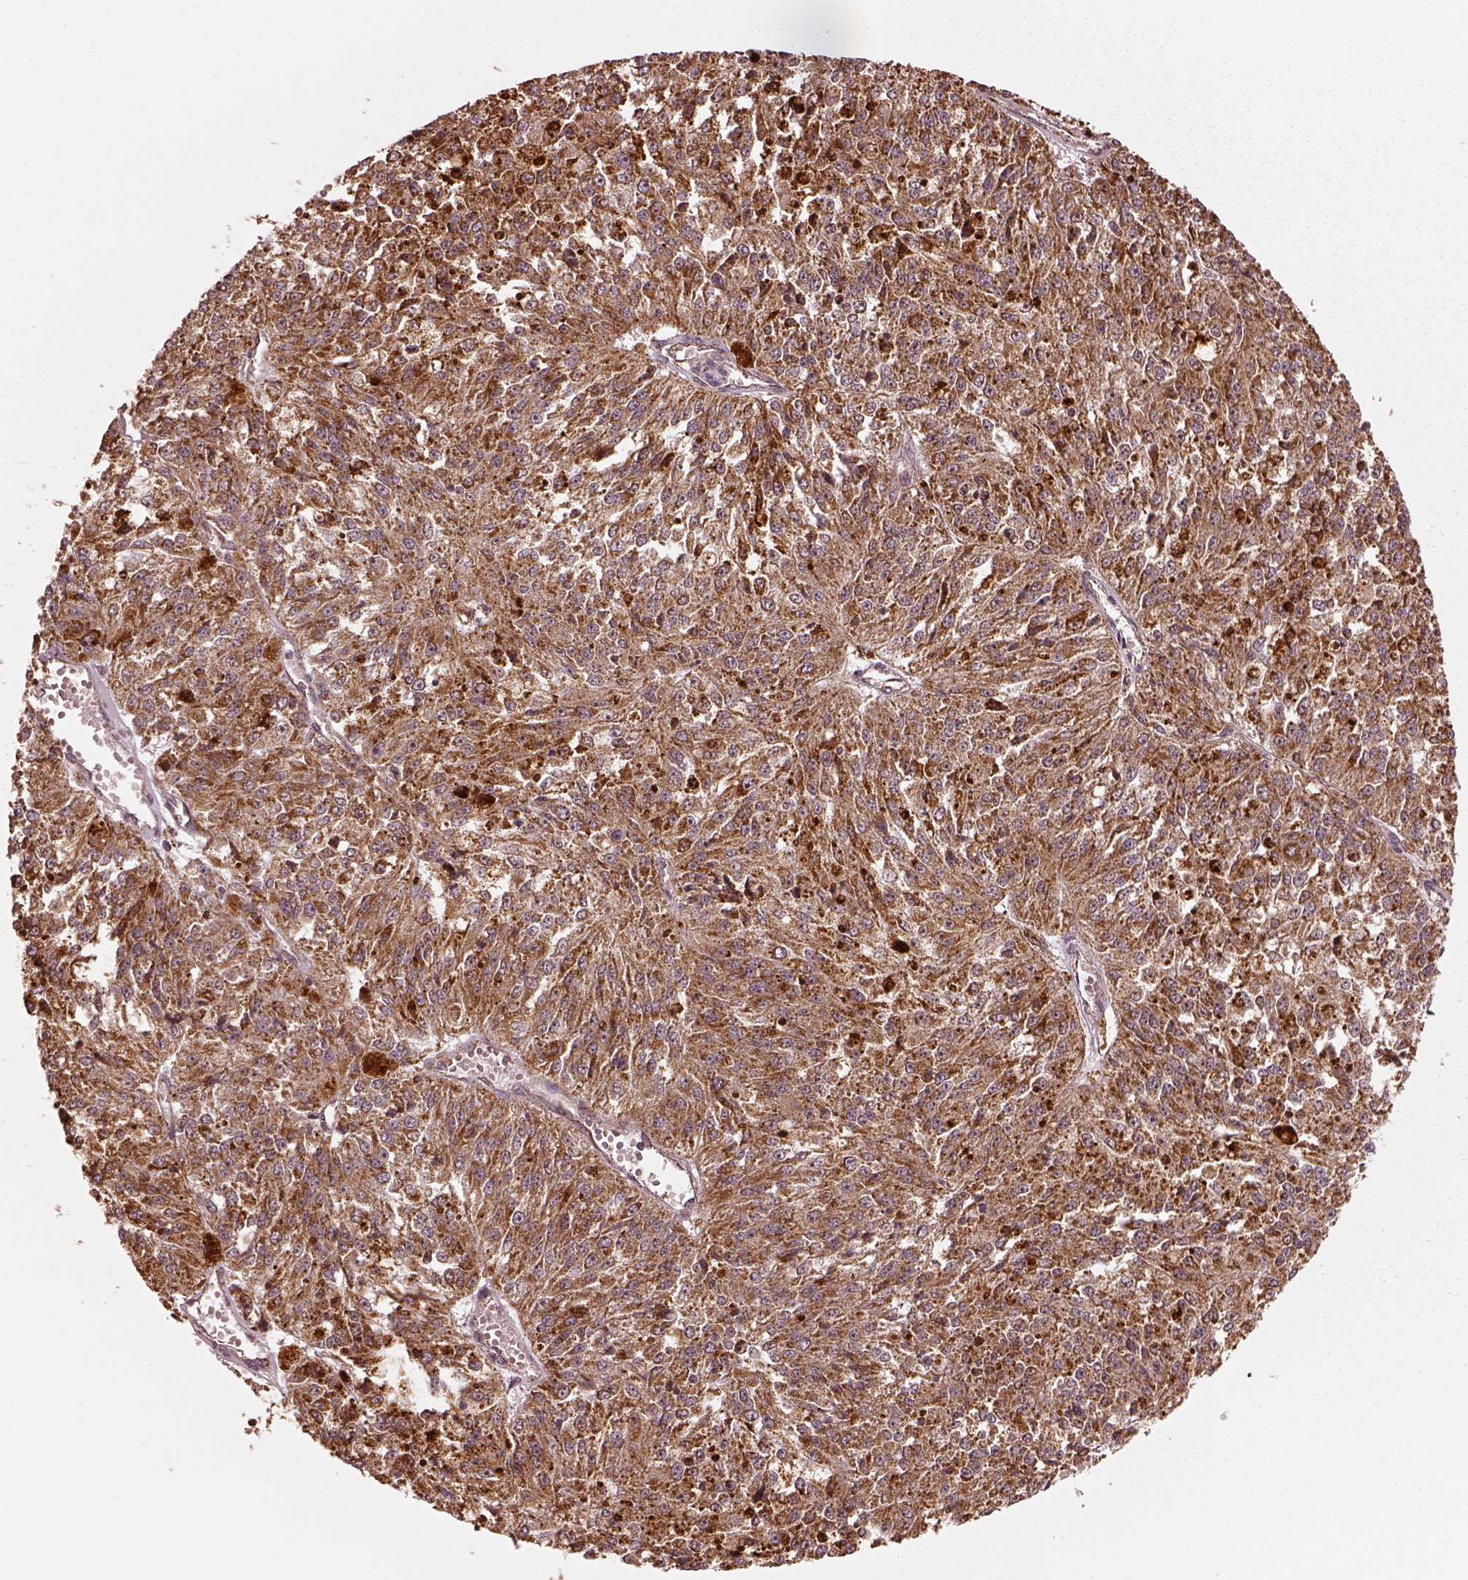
{"staining": {"intensity": "moderate", "quantity": ">75%", "location": "cytoplasmic/membranous"}, "tissue": "melanoma", "cell_type": "Tumor cells", "image_type": "cancer", "snomed": [{"axis": "morphology", "description": "Malignant melanoma, Metastatic site"}, {"axis": "topography", "description": "Lymph node"}], "caption": "Immunohistochemistry (IHC) micrograph of neoplastic tissue: melanoma stained using immunohistochemistry exhibits medium levels of moderate protein expression localized specifically in the cytoplasmic/membranous of tumor cells, appearing as a cytoplasmic/membranous brown color.", "gene": "SEL1L3", "patient": {"sex": "female", "age": 64}}